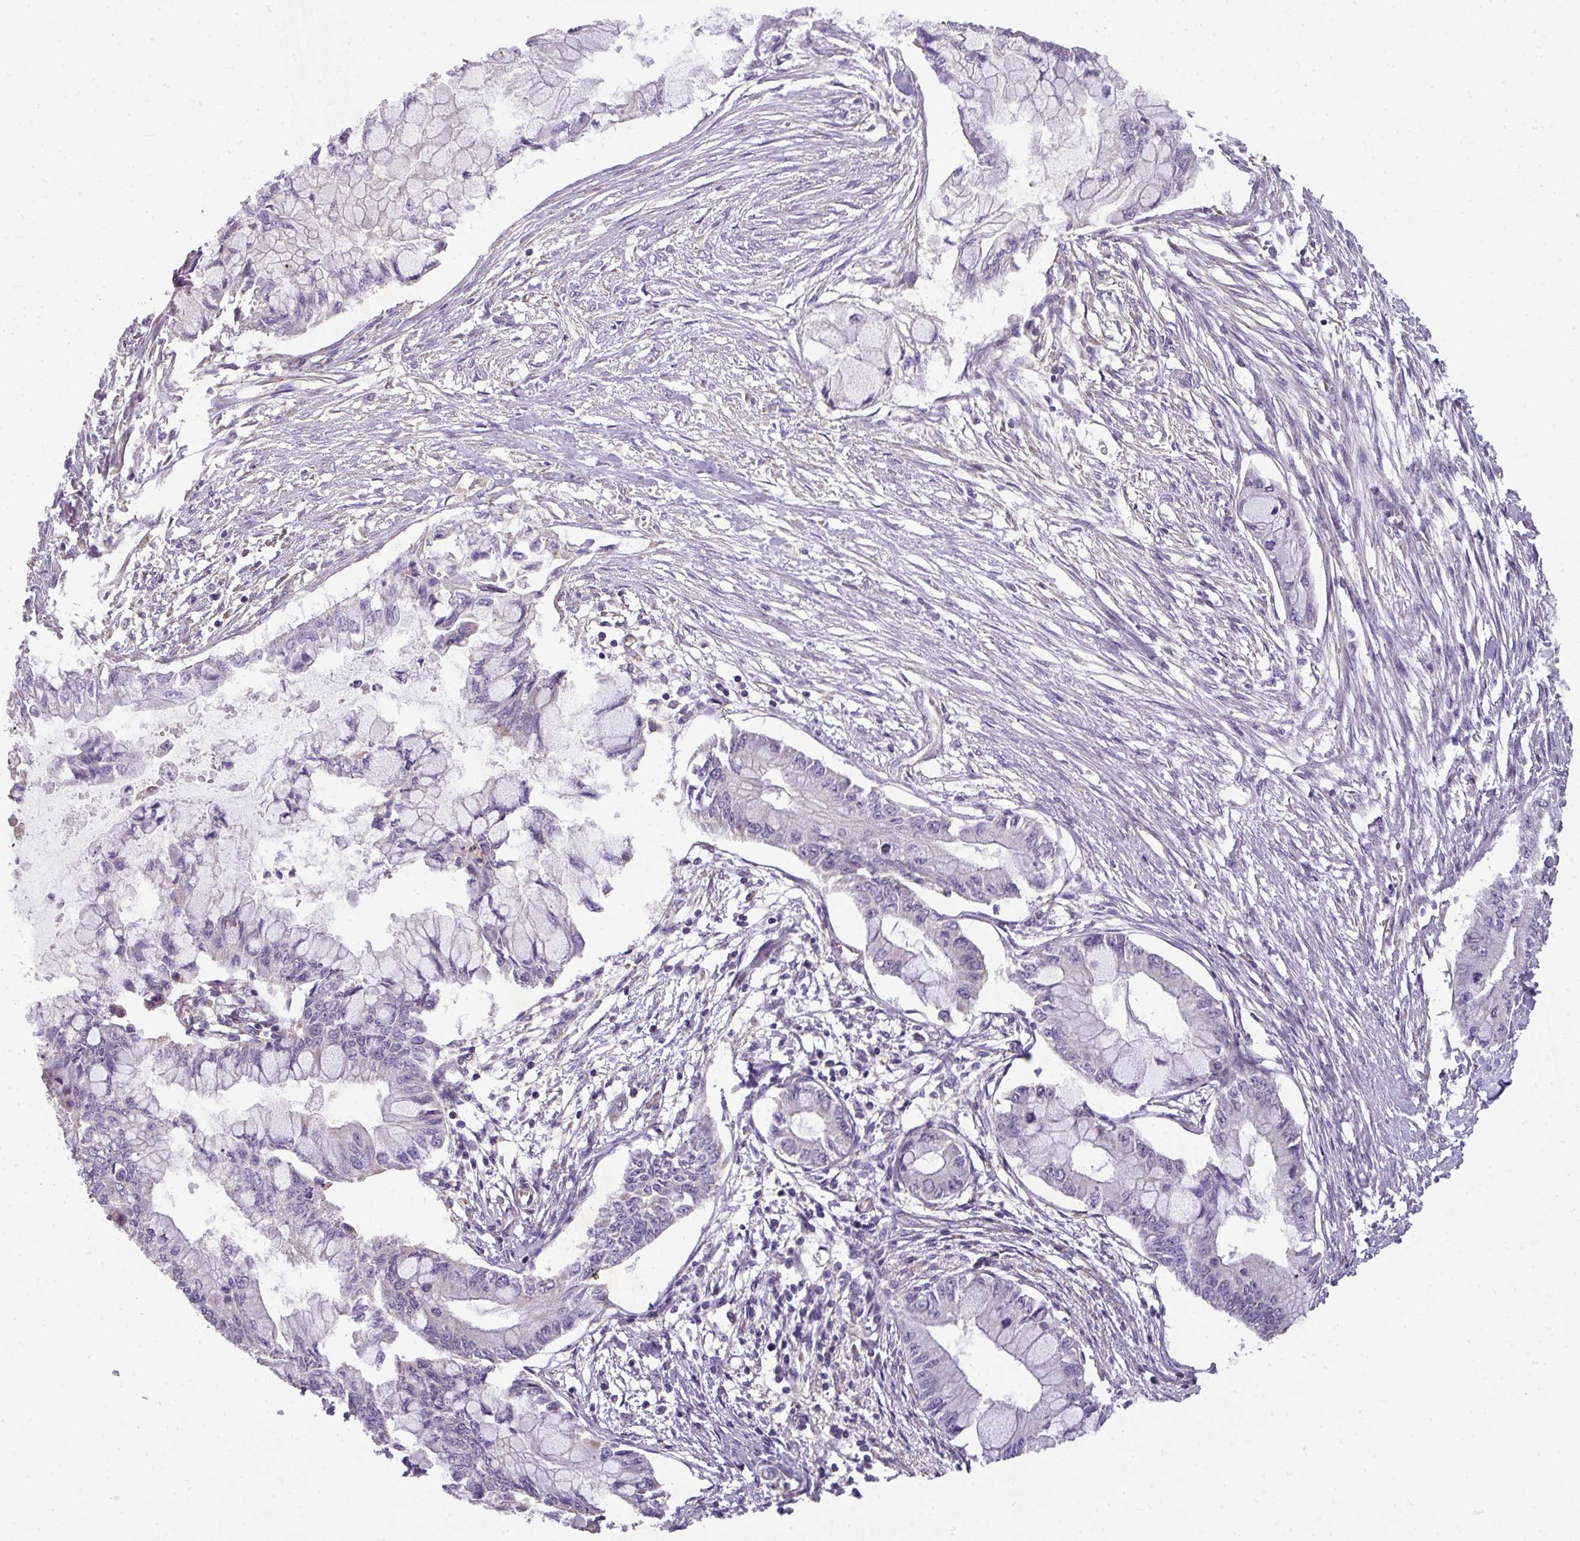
{"staining": {"intensity": "negative", "quantity": "none", "location": "none"}, "tissue": "pancreatic cancer", "cell_type": "Tumor cells", "image_type": "cancer", "snomed": [{"axis": "morphology", "description": "Adenocarcinoma, NOS"}, {"axis": "topography", "description": "Pancreas"}], "caption": "Adenocarcinoma (pancreatic) was stained to show a protein in brown. There is no significant expression in tumor cells.", "gene": "PALS2", "patient": {"sex": "male", "age": 48}}